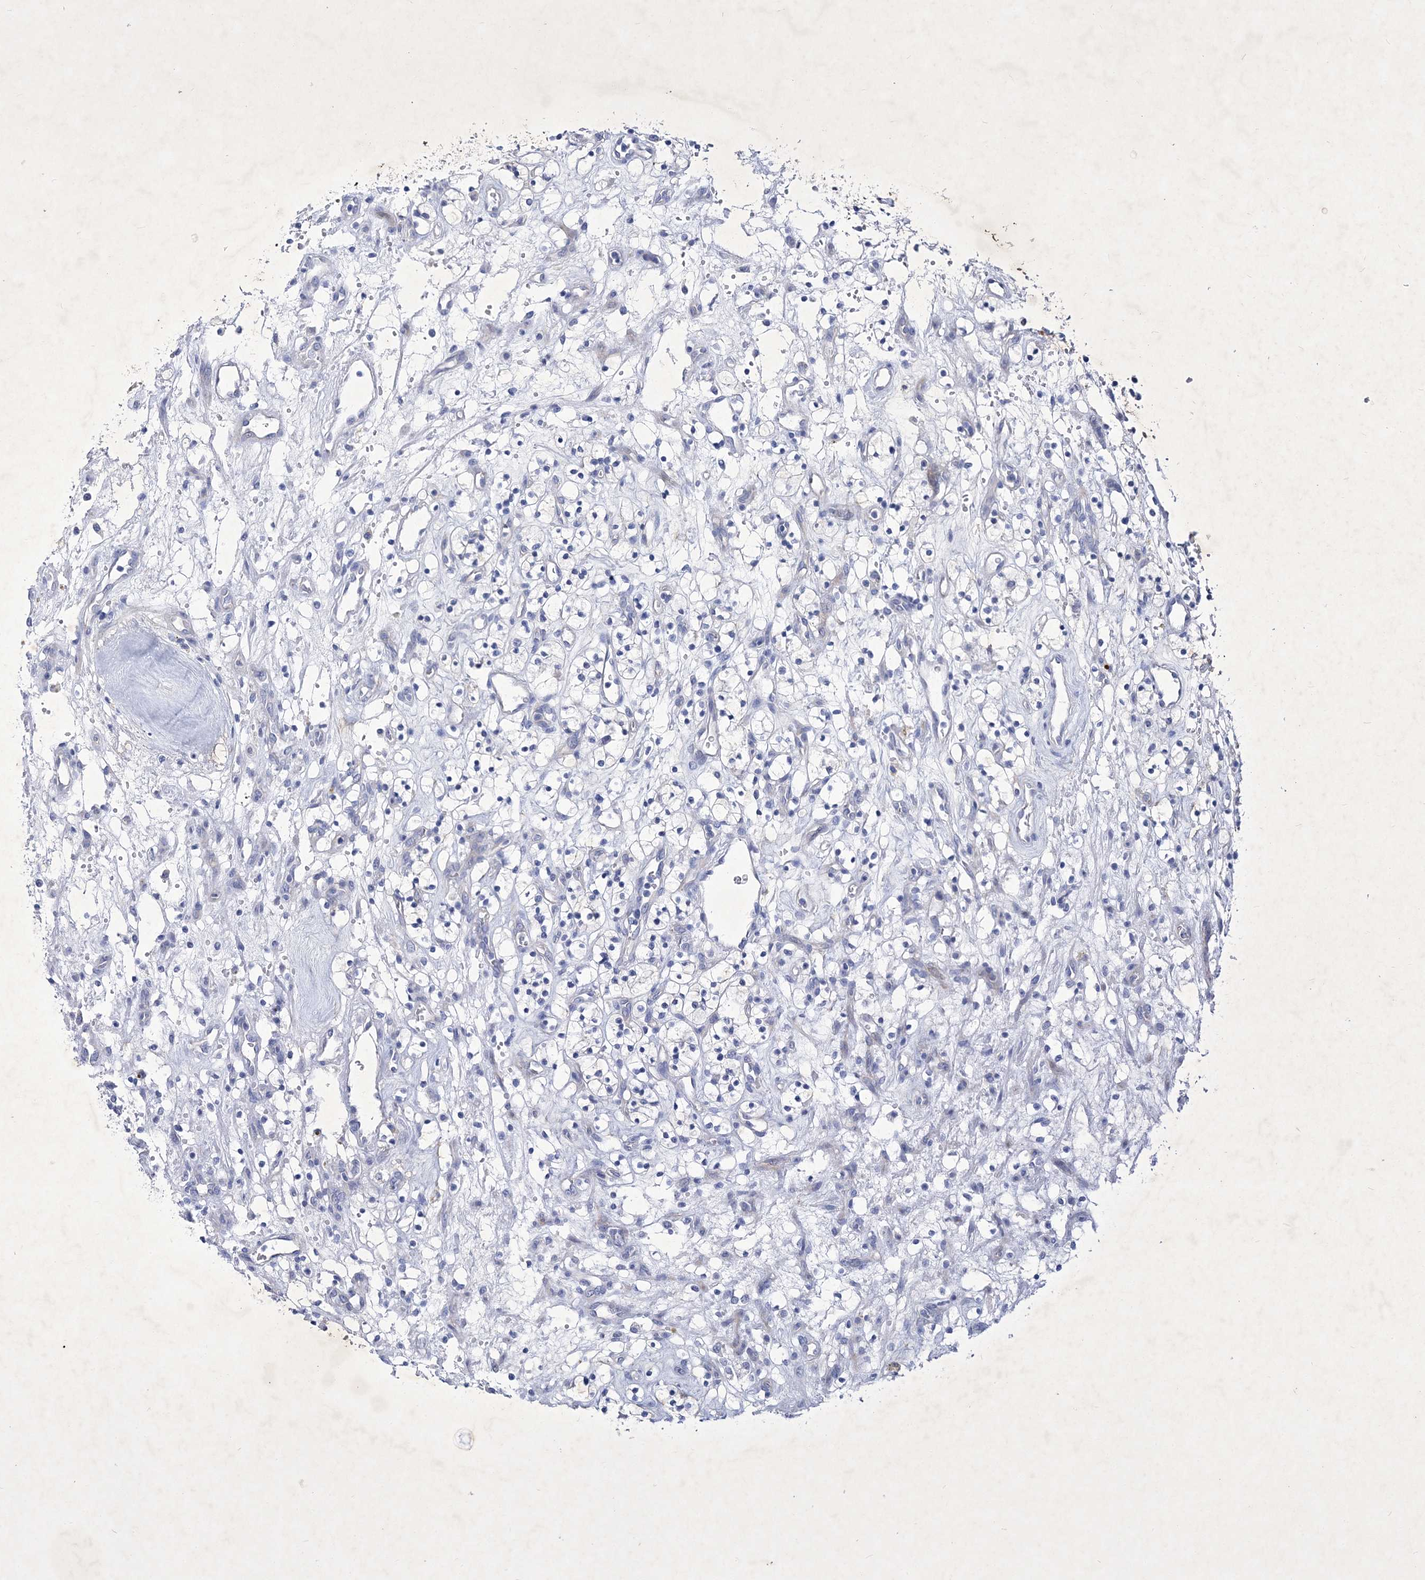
{"staining": {"intensity": "negative", "quantity": "none", "location": "none"}, "tissue": "renal cancer", "cell_type": "Tumor cells", "image_type": "cancer", "snomed": [{"axis": "morphology", "description": "Adenocarcinoma, NOS"}, {"axis": "topography", "description": "Kidney"}], "caption": "Immunohistochemical staining of renal cancer reveals no significant staining in tumor cells.", "gene": "GPN1", "patient": {"sex": "female", "age": 57}}